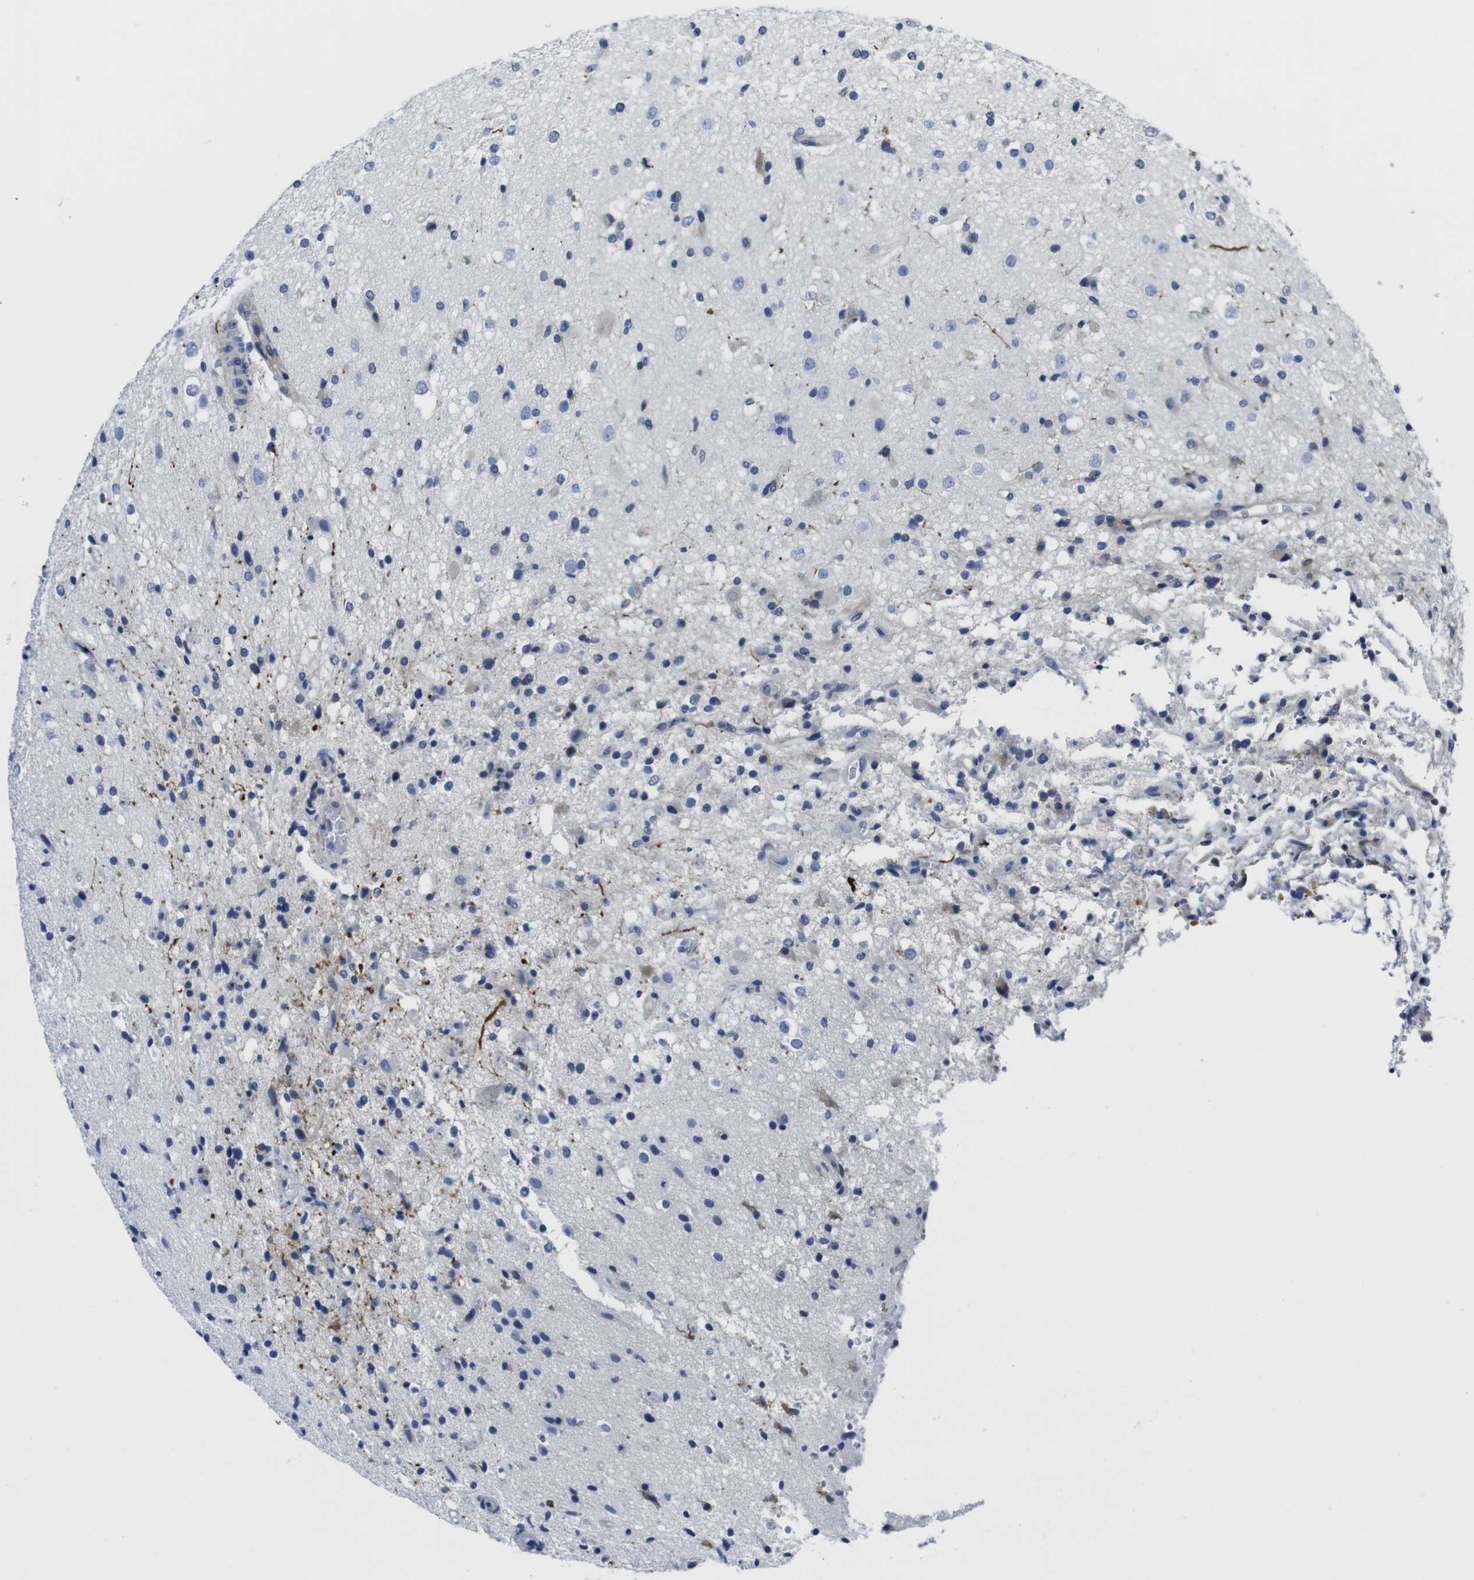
{"staining": {"intensity": "negative", "quantity": "none", "location": "none"}, "tissue": "glioma", "cell_type": "Tumor cells", "image_type": "cancer", "snomed": [{"axis": "morphology", "description": "Glioma, malignant, High grade"}, {"axis": "topography", "description": "Brain"}], "caption": "Immunohistochemical staining of human malignant high-grade glioma demonstrates no significant positivity in tumor cells. (Immunohistochemistry, brightfield microscopy, high magnification).", "gene": "EIF4A1", "patient": {"sex": "male", "age": 33}}